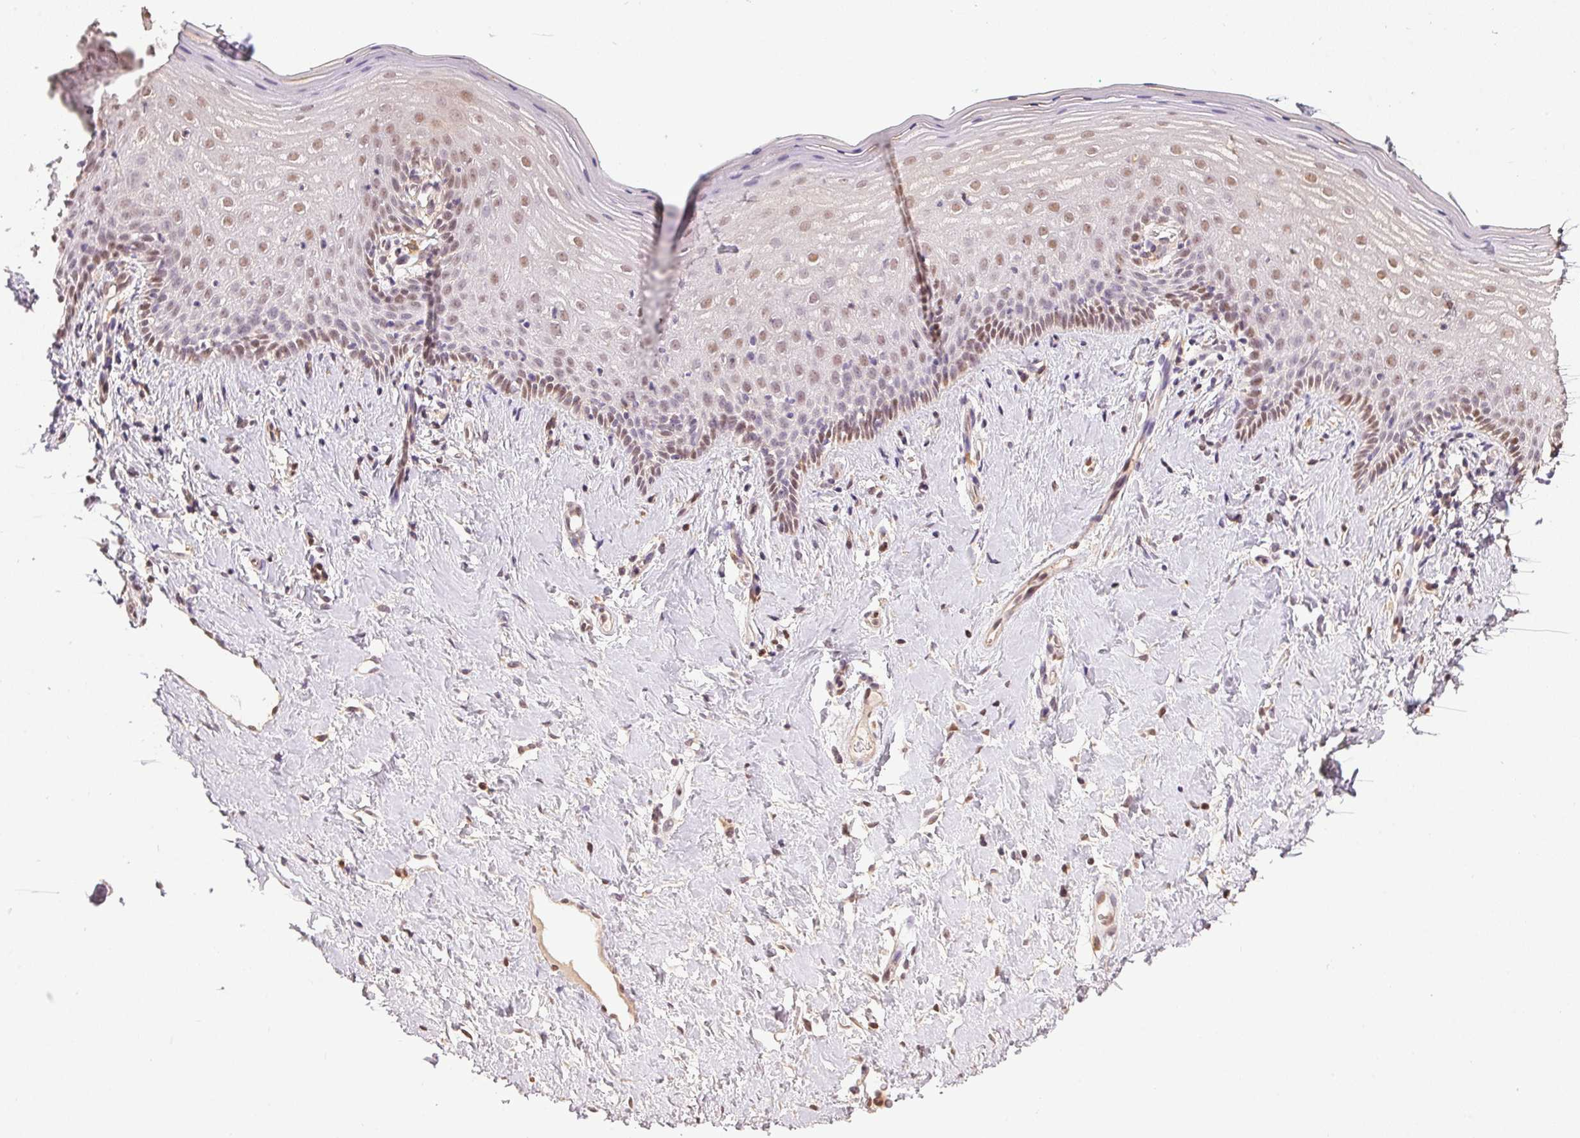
{"staining": {"intensity": "moderate", "quantity": "25%-75%", "location": "nuclear"}, "tissue": "vagina", "cell_type": "Squamous epithelial cells", "image_type": "normal", "snomed": [{"axis": "morphology", "description": "Normal tissue, NOS"}, {"axis": "topography", "description": "Vagina"}], "caption": "High-magnification brightfield microscopy of normal vagina stained with DAB (3,3'-diaminobenzidine) (brown) and counterstained with hematoxylin (blue). squamous epithelial cells exhibit moderate nuclear staining is seen in about25%-75% of cells.", "gene": "TPI1", "patient": {"sex": "female", "age": 42}}